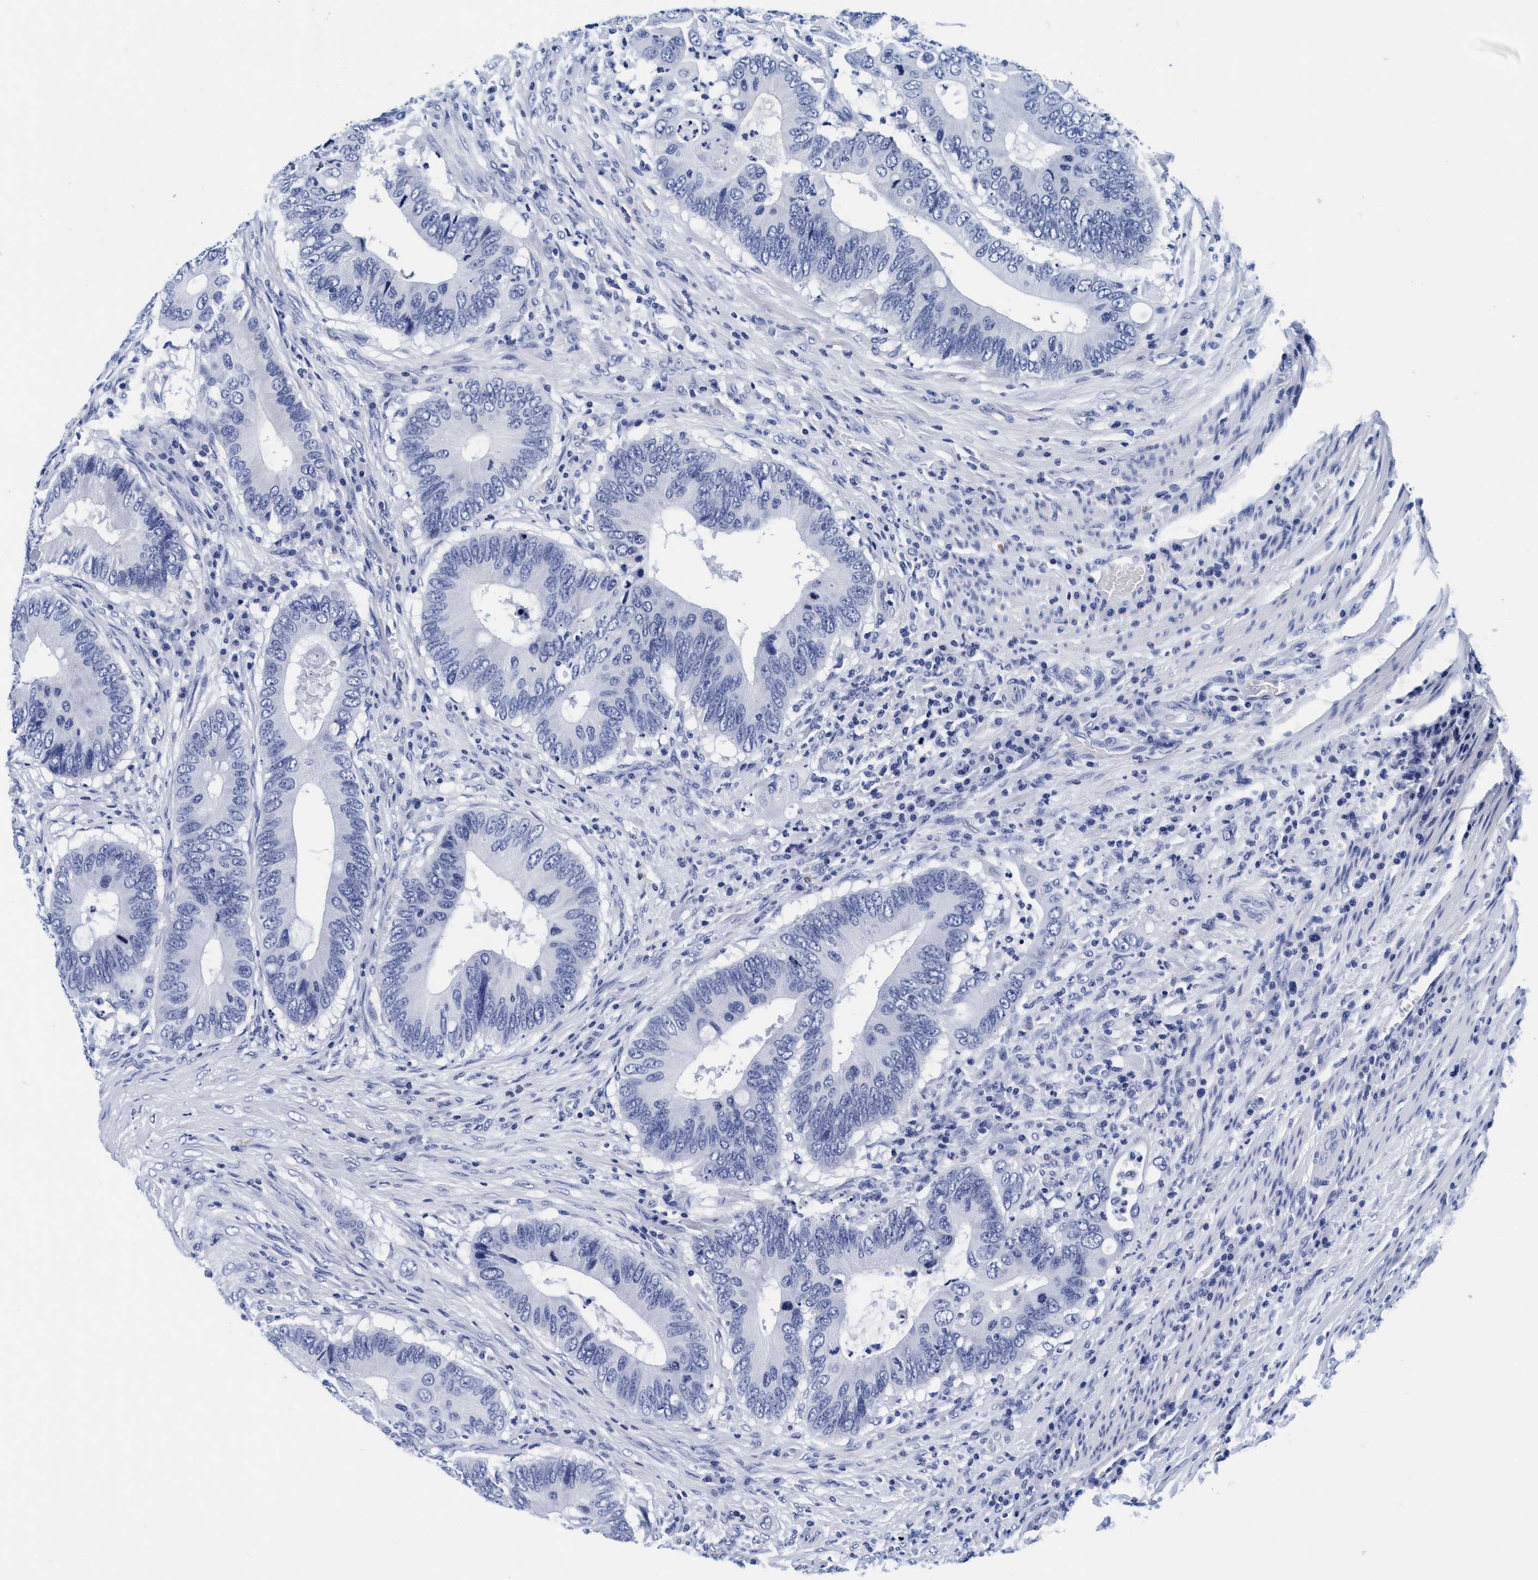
{"staining": {"intensity": "negative", "quantity": "none", "location": "none"}, "tissue": "colorectal cancer", "cell_type": "Tumor cells", "image_type": "cancer", "snomed": [{"axis": "morphology", "description": "Adenocarcinoma, NOS"}, {"axis": "topography", "description": "Colon"}], "caption": "There is no significant staining in tumor cells of colorectal adenocarcinoma.", "gene": "ARSG", "patient": {"sex": "male", "age": 71}}